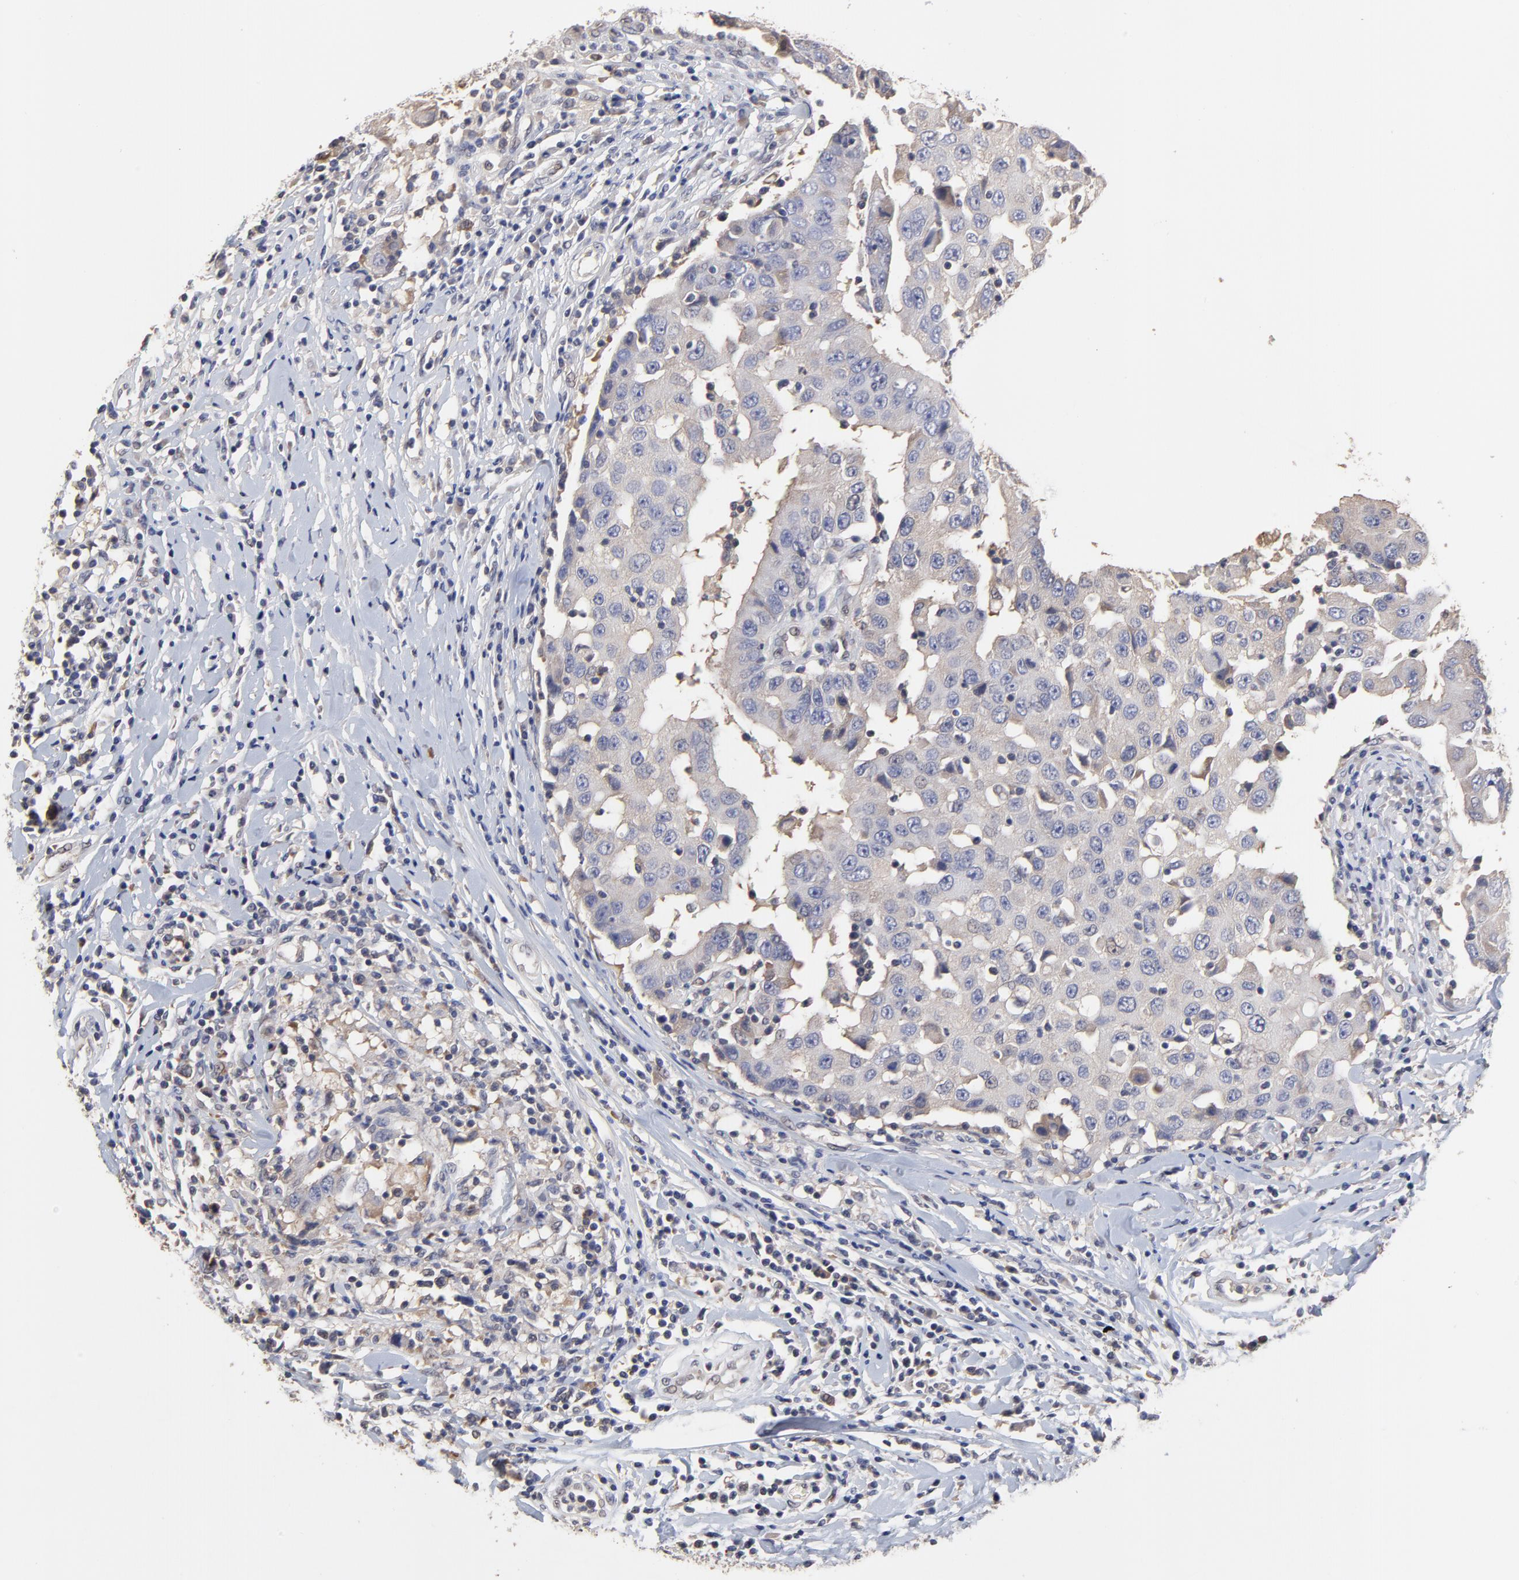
{"staining": {"intensity": "weak", "quantity": ">75%", "location": "cytoplasmic/membranous"}, "tissue": "breast cancer", "cell_type": "Tumor cells", "image_type": "cancer", "snomed": [{"axis": "morphology", "description": "Duct carcinoma"}, {"axis": "topography", "description": "Breast"}], "caption": "Immunohistochemical staining of human breast cancer (intraductal carcinoma) exhibits low levels of weak cytoplasmic/membranous protein positivity in approximately >75% of tumor cells. Ihc stains the protein in brown and the nuclei are stained blue.", "gene": "CCT2", "patient": {"sex": "female", "age": 27}}